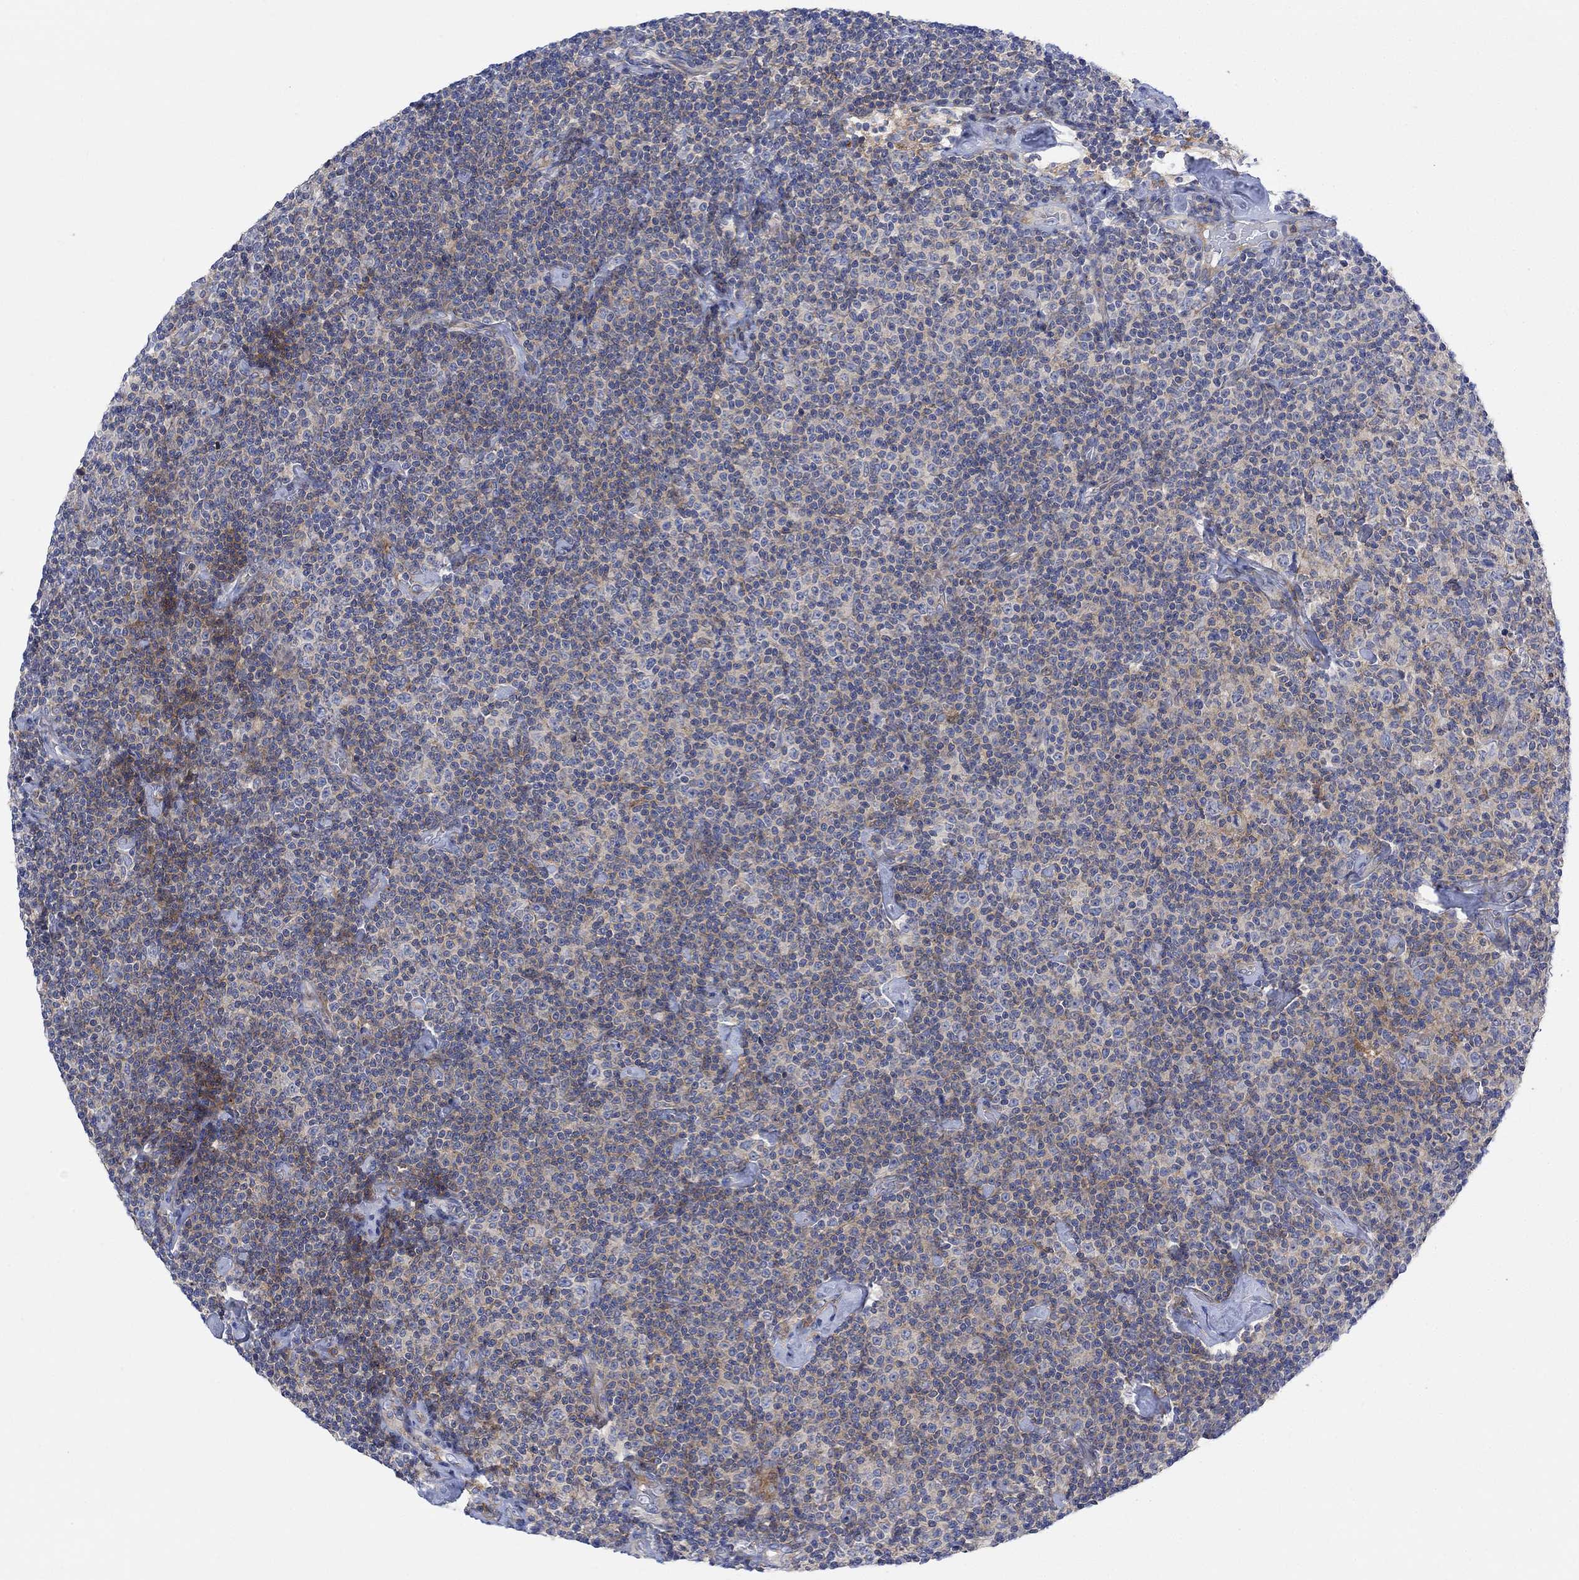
{"staining": {"intensity": "negative", "quantity": "none", "location": "none"}, "tissue": "lymphoma", "cell_type": "Tumor cells", "image_type": "cancer", "snomed": [{"axis": "morphology", "description": "Malignant lymphoma, non-Hodgkin's type, Low grade"}, {"axis": "topography", "description": "Lymph node"}], "caption": "IHC photomicrograph of neoplastic tissue: human low-grade malignant lymphoma, non-Hodgkin's type stained with DAB demonstrates no significant protein positivity in tumor cells.", "gene": "ARSK", "patient": {"sex": "male", "age": 81}}